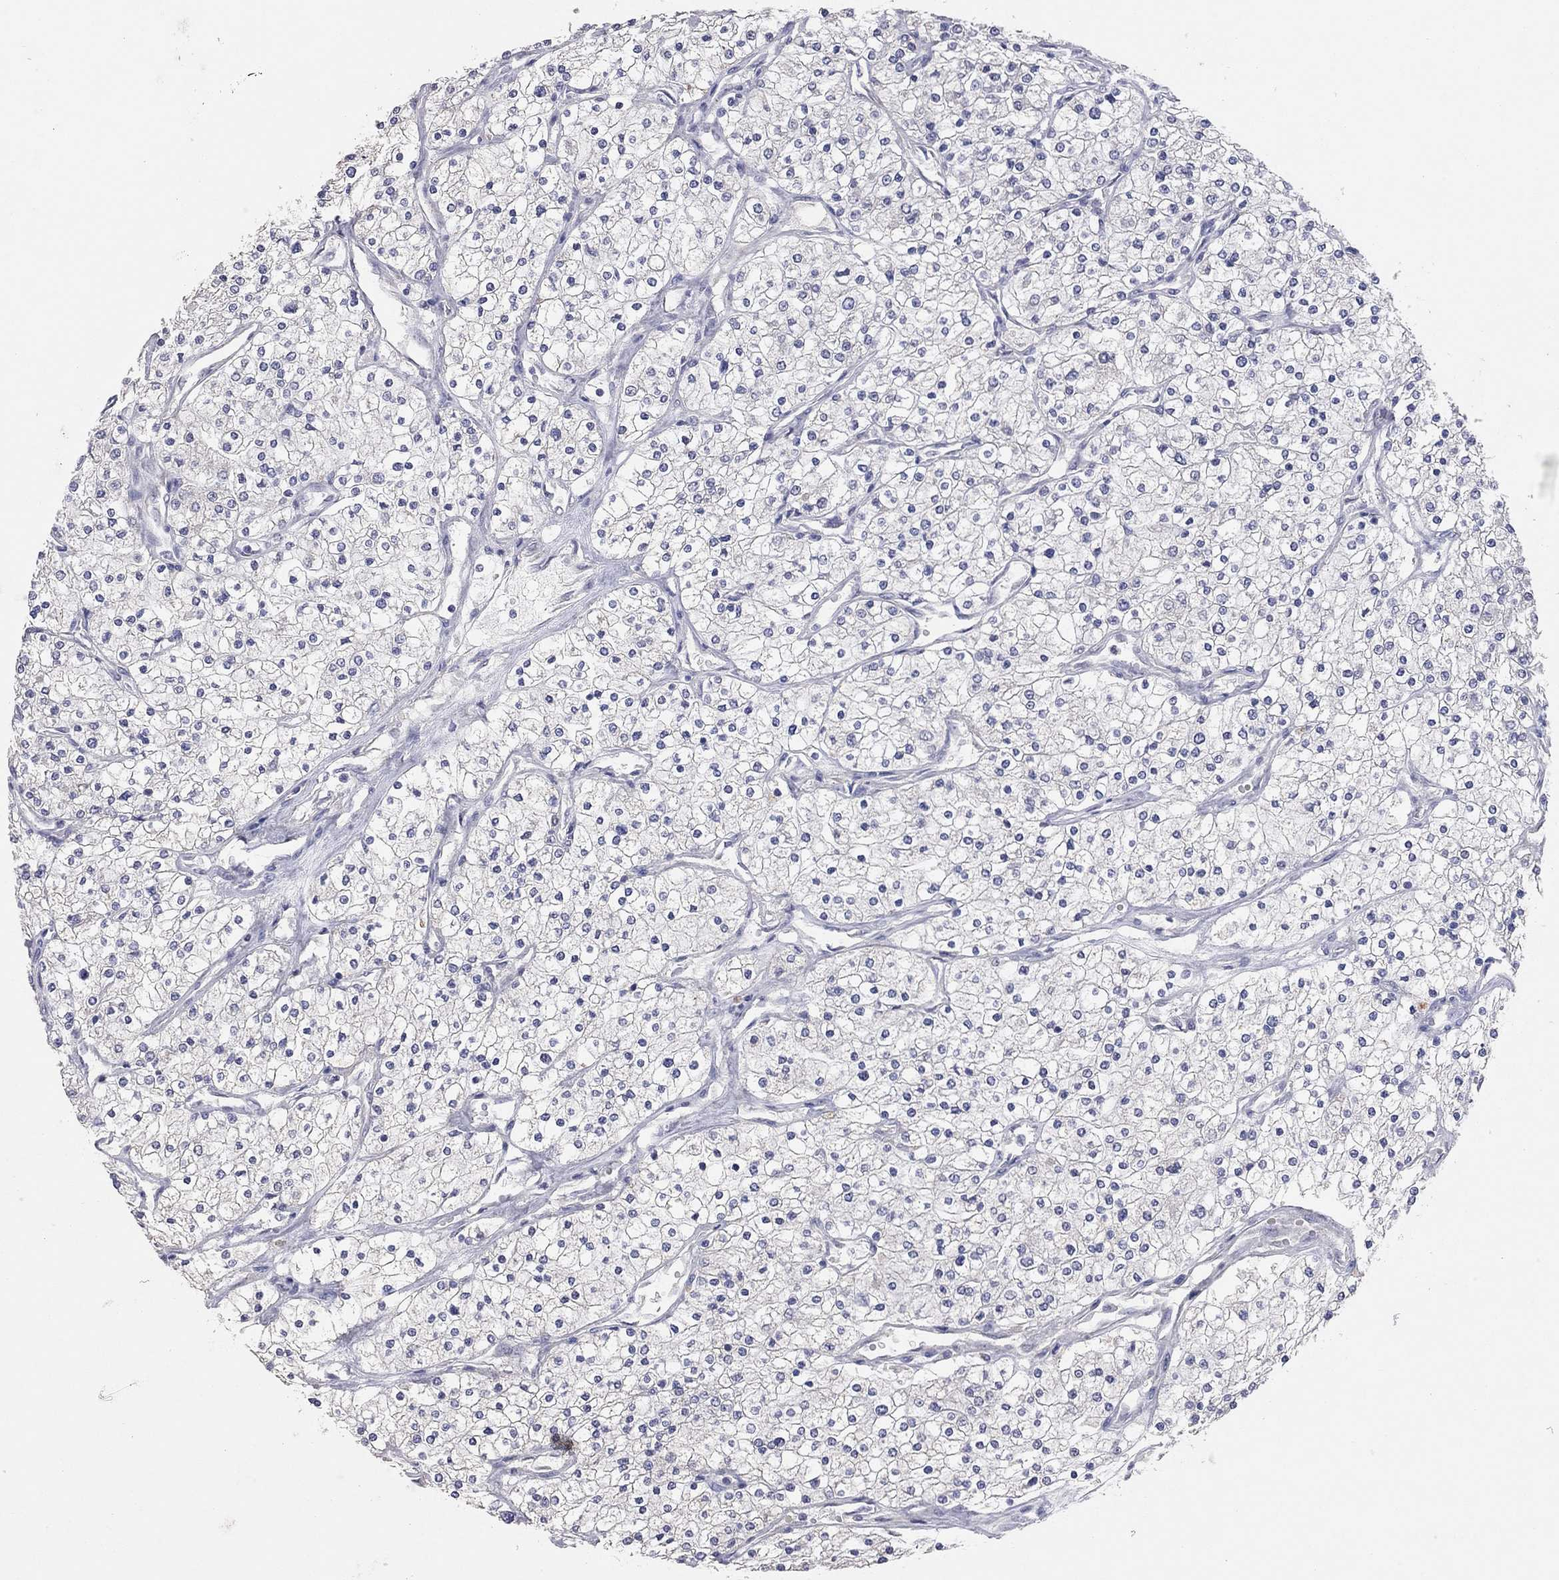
{"staining": {"intensity": "negative", "quantity": "none", "location": "none"}, "tissue": "renal cancer", "cell_type": "Tumor cells", "image_type": "cancer", "snomed": [{"axis": "morphology", "description": "Adenocarcinoma, NOS"}, {"axis": "topography", "description": "Kidney"}], "caption": "High power microscopy photomicrograph of an immunohistochemistry micrograph of renal cancer, revealing no significant expression in tumor cells.", "gene": "MMP13", "patient": {"sex": "male", "age": 80}}